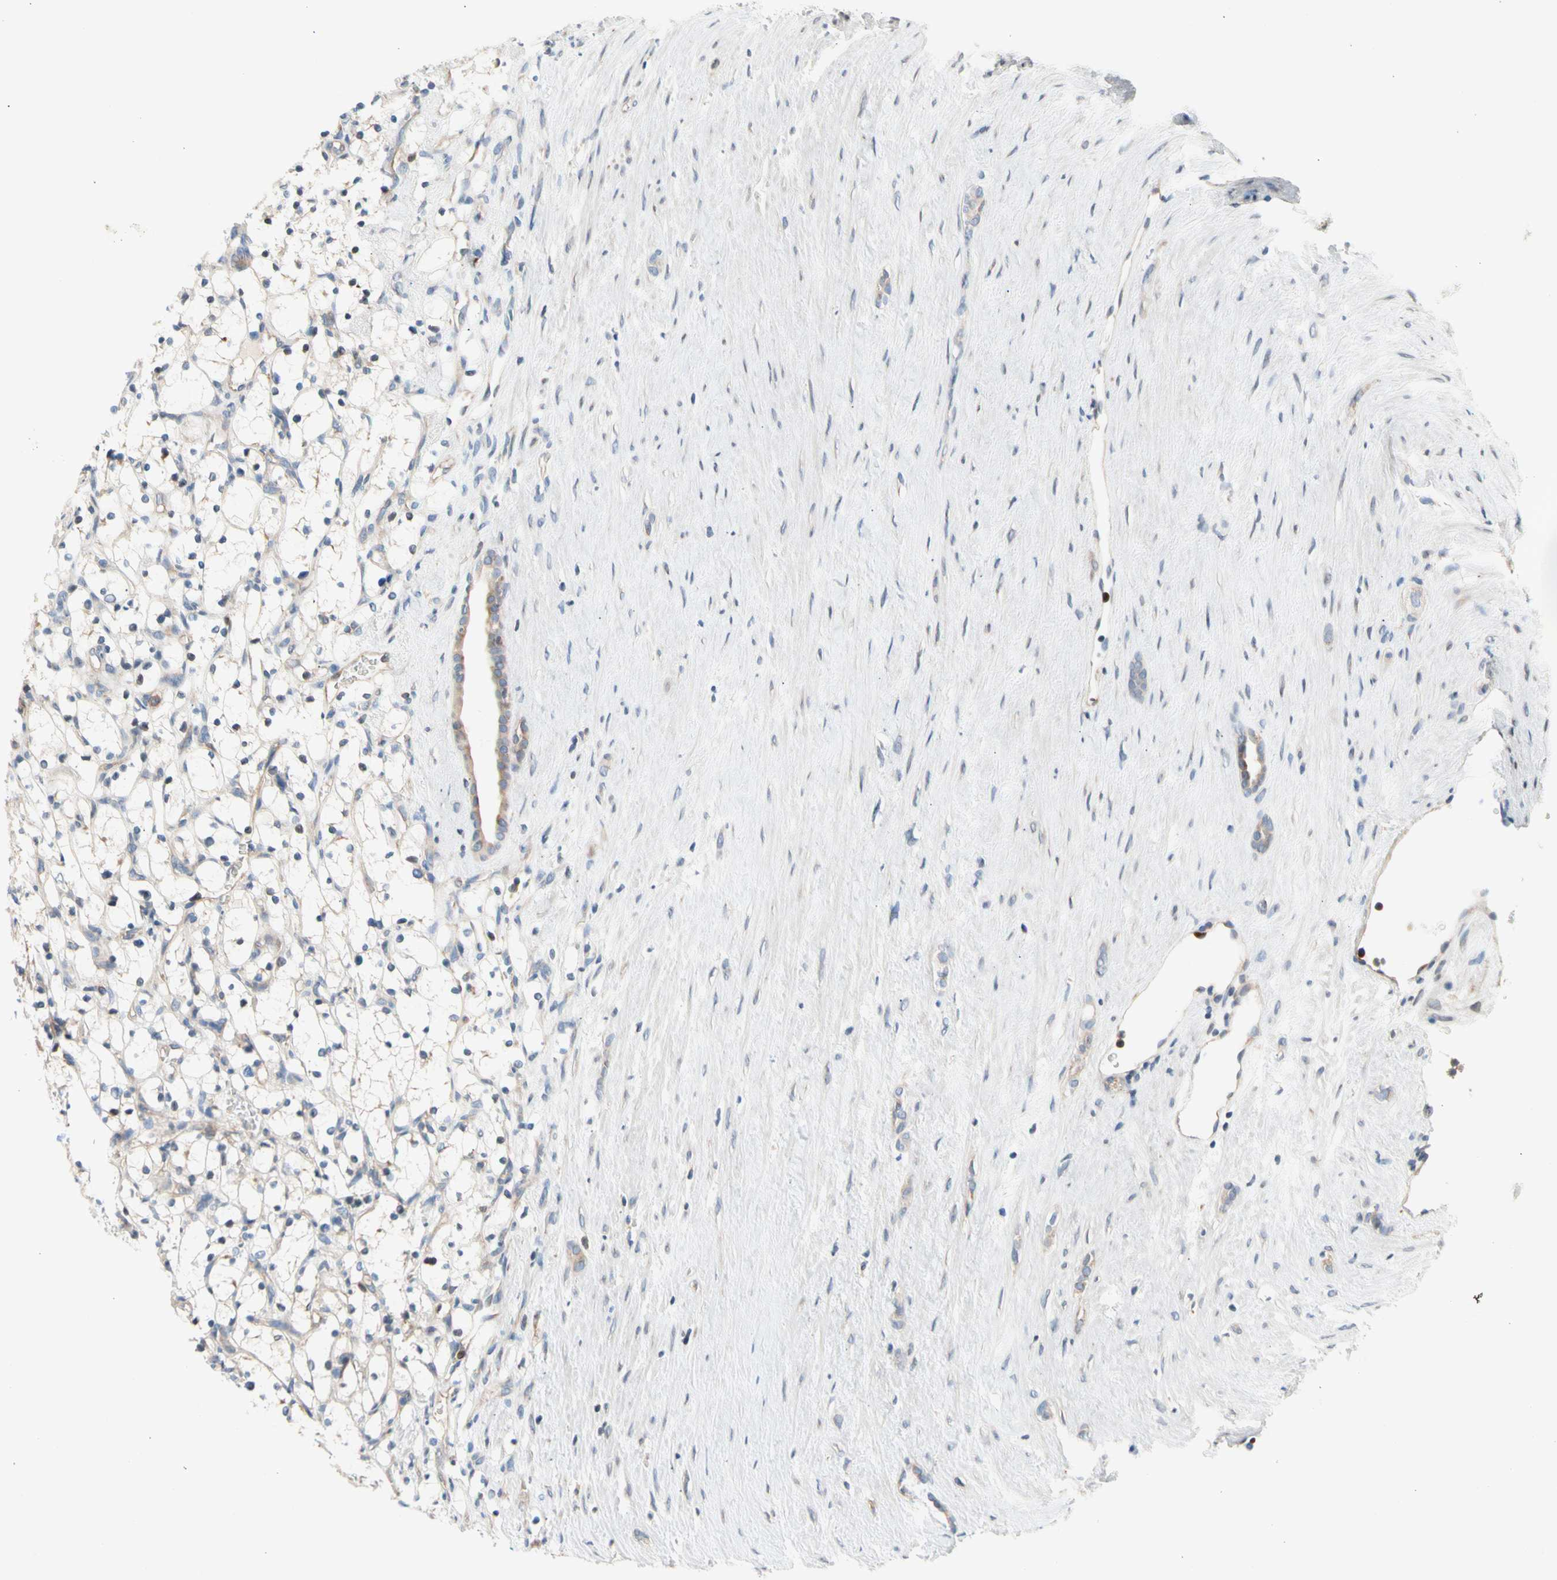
{"staining": {"intensity": "negative", "quantity": "none", "location": "none"}, "tissue": "renal cancer", "cell_type": "Tumor cells", "image_type": "cancer", "snomed": [{"axis": "morphology", "description": "Adenocarcinoma, NOS"}, {"axis": "topography", "description": "Kidney"}], "caption": "Tumor cells show no significant protein positivity in renal cancer (adenocarcinoma).", "gene": "MAP3K3", "patient": {"sex": "female", "age": 69}}